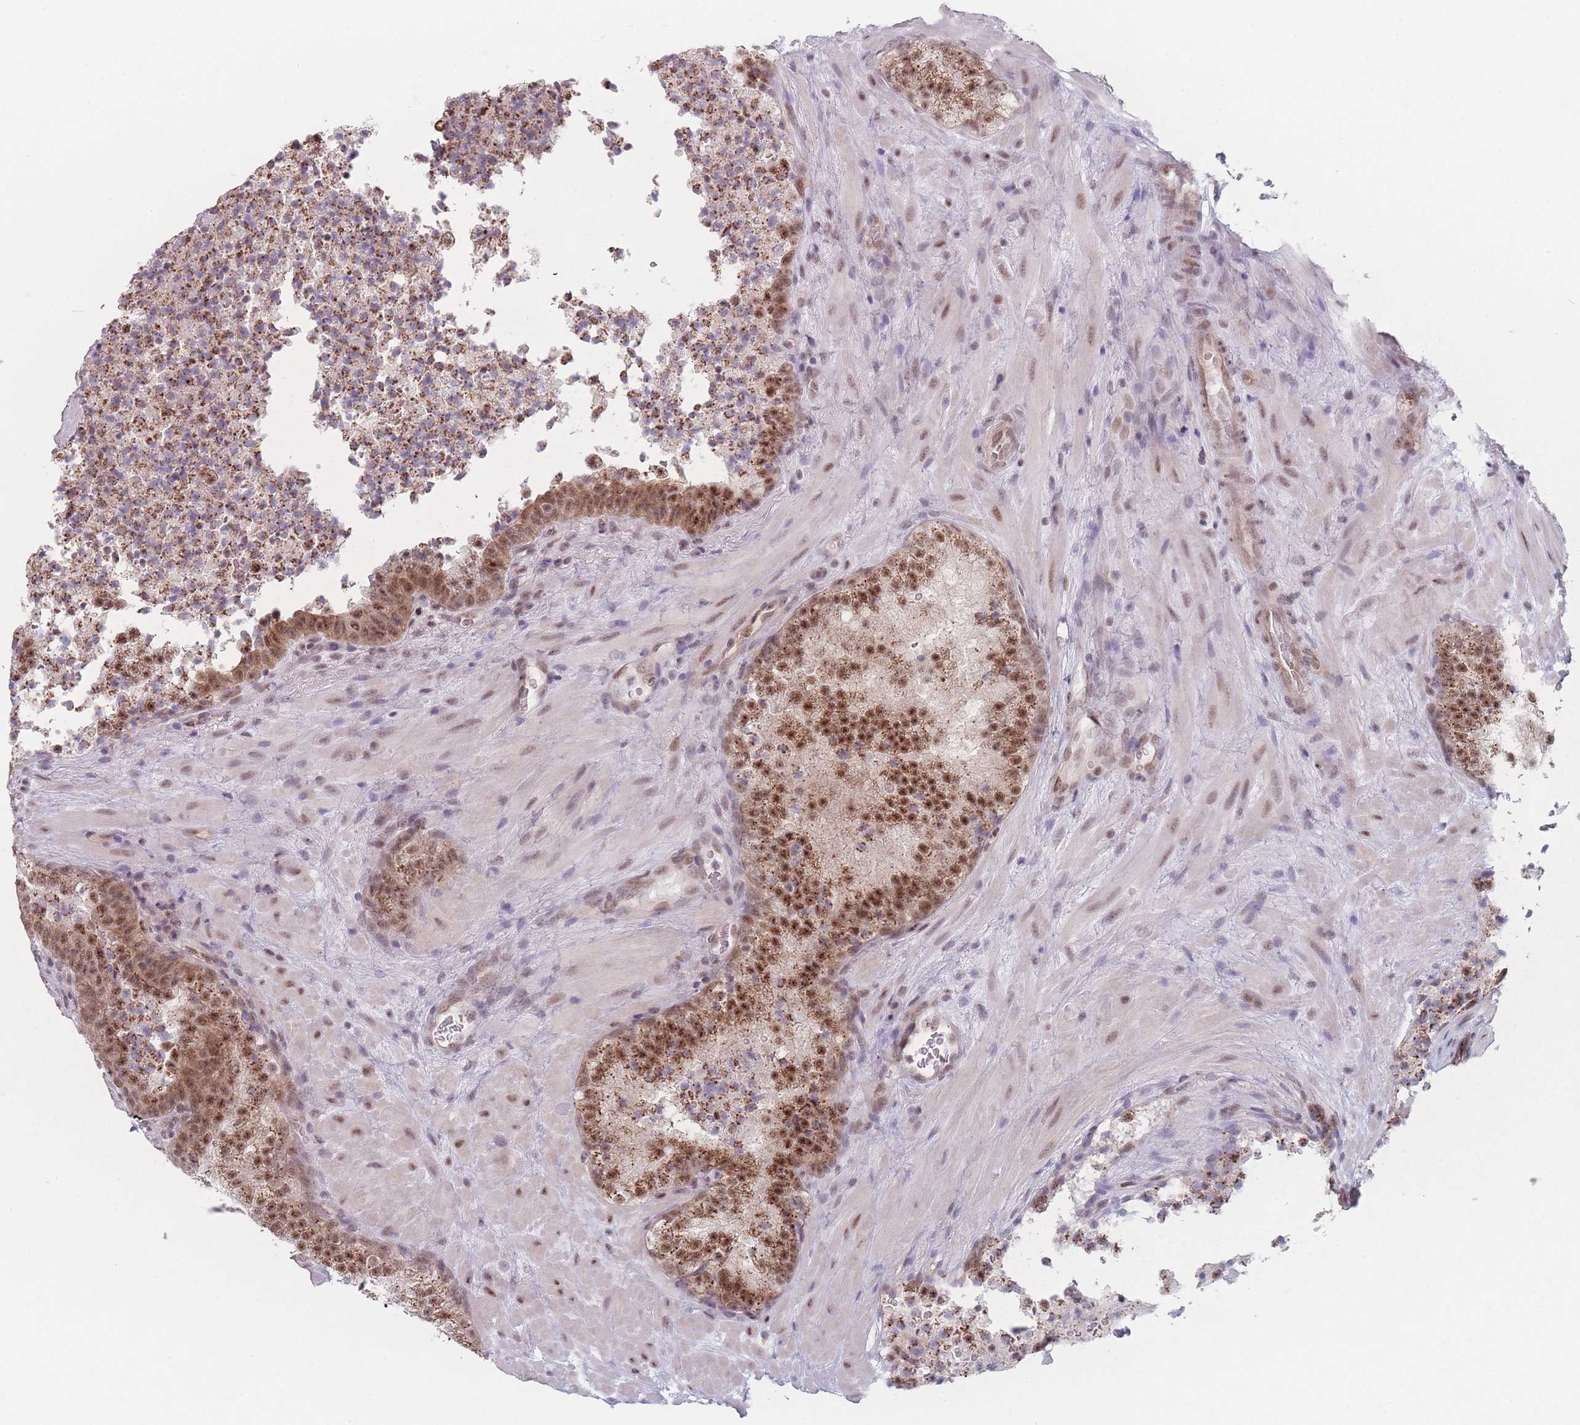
{"staining": {"intensity": "moderate", "quantity": ">75%", "location": "cytoplasmic/membranous,nuclear"}, "tissue": "prostate cancer", "cell_type": "Tumor cells", "image_type": "cancer", "snomed": [{"axis": "morphology", "description": "Adenocarcinoma, High grade"}, {"axis": "topography", "description": "Prostate"}], "caption": "Immunohistochemical staining of human prostate adenocarcinoma (high-grade) reveals medium levels of moderate cytoplasmic/membranous and nuclear protein positivity in about >75% of tumor cells.", "gene": "ZC3H14", "patient": {"sex": "male", "age": 56}}